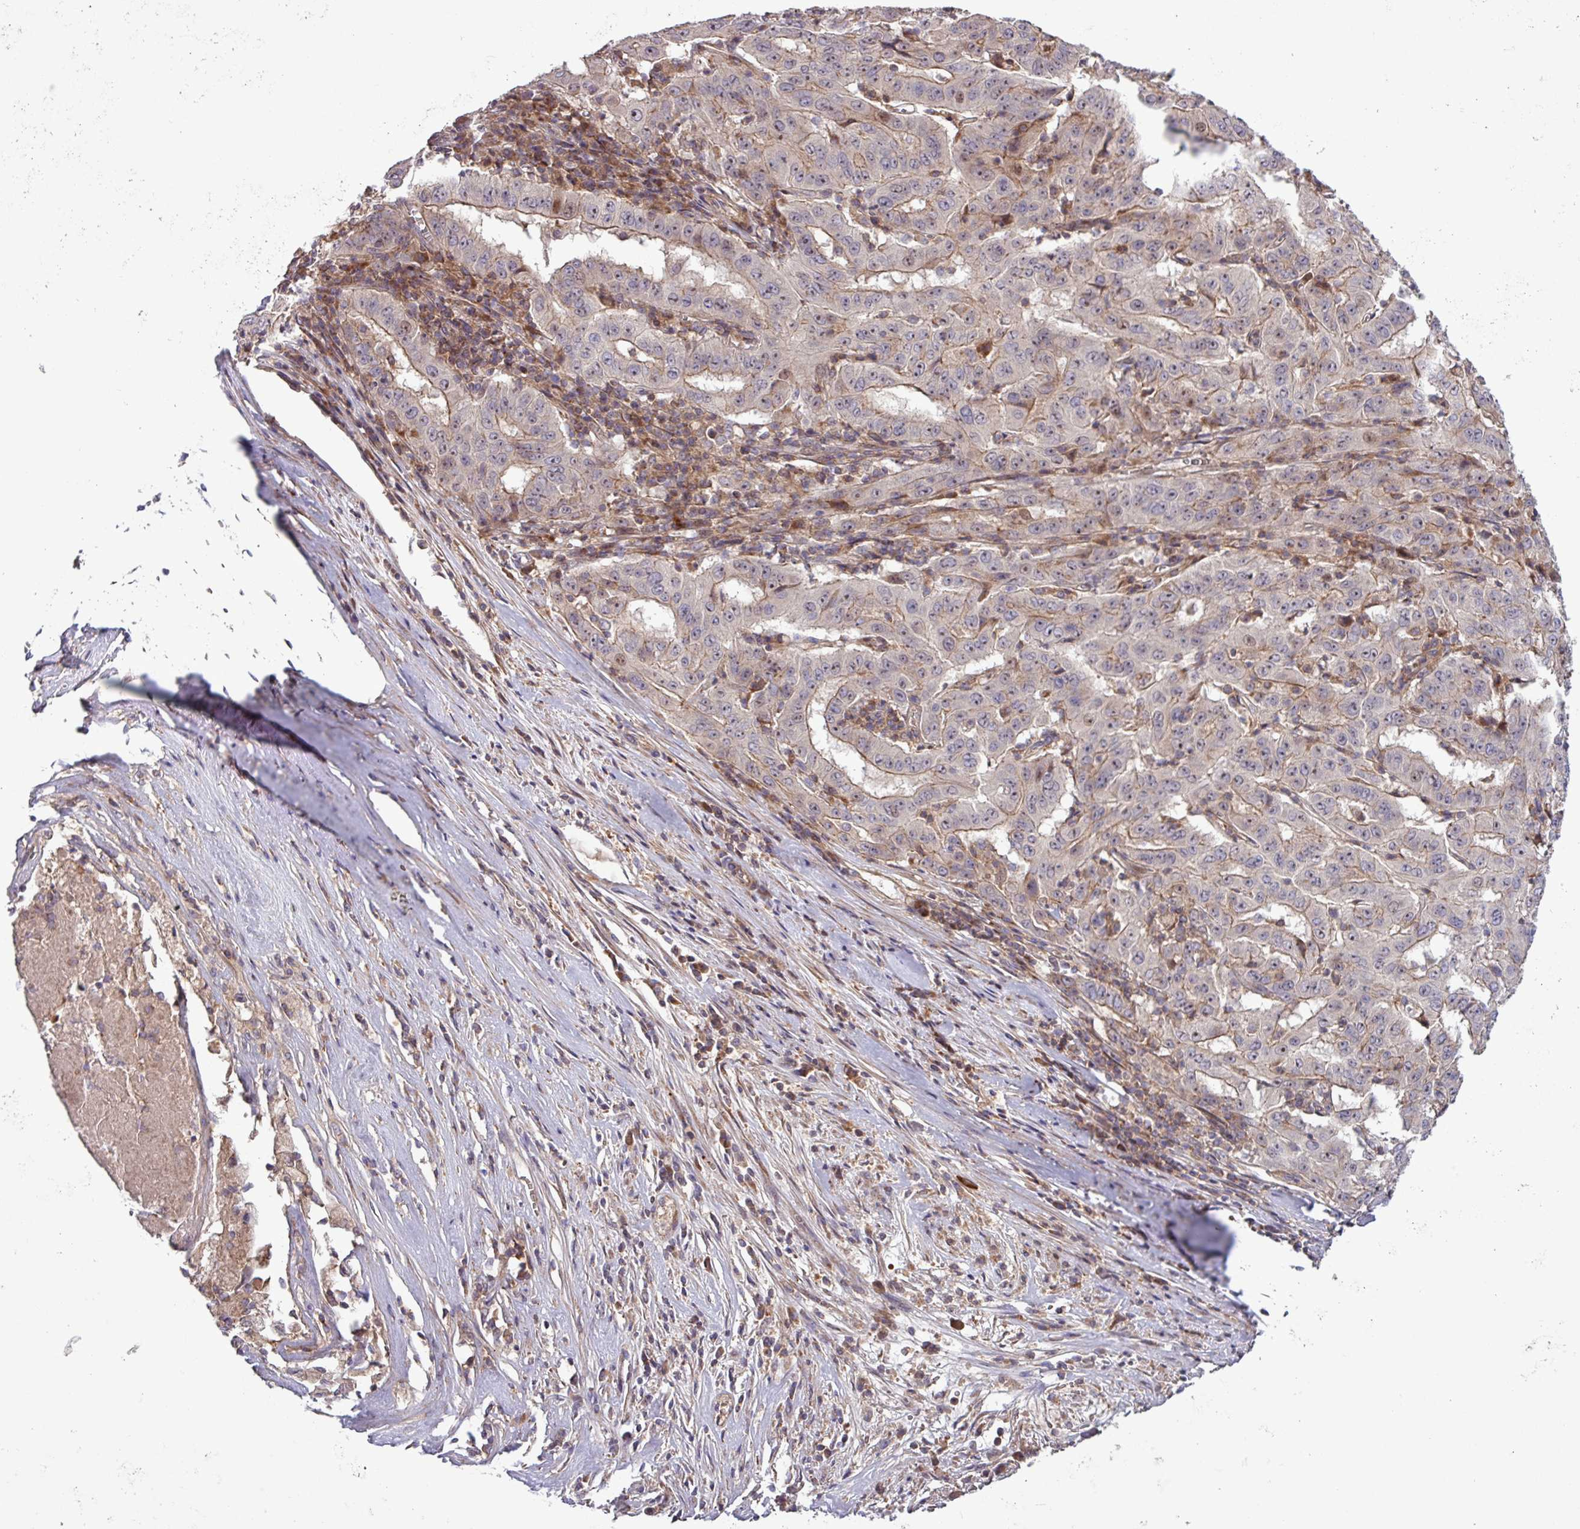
{"staining": {"intensity": "moderate", "quantity": "25%-75%", "location": "cytoplasmic/membranous"}, "tissue": "pancreatic cancer", "cell_type": "Tumor cells", "image_type": "cancer", "snomed": [{"axis": "morphology", "description": "Adenocarcinoma, NOS"}, {"axis": "topography", "description": "Pancreas"}], "caption": "Moderate cytoplasmic/membranous expression is seen in approximately 25%-75% of tumor cells in pancreatic cancer (adenocarcinoma). (Stains: DAB (3,3'-diaminobenzidine) in brown, nuclei in blue, Microscopy: brightfield microscopy at high magnification).", "gene": "TNFSF12", "patient": {"sex": "male", "age": 63}}